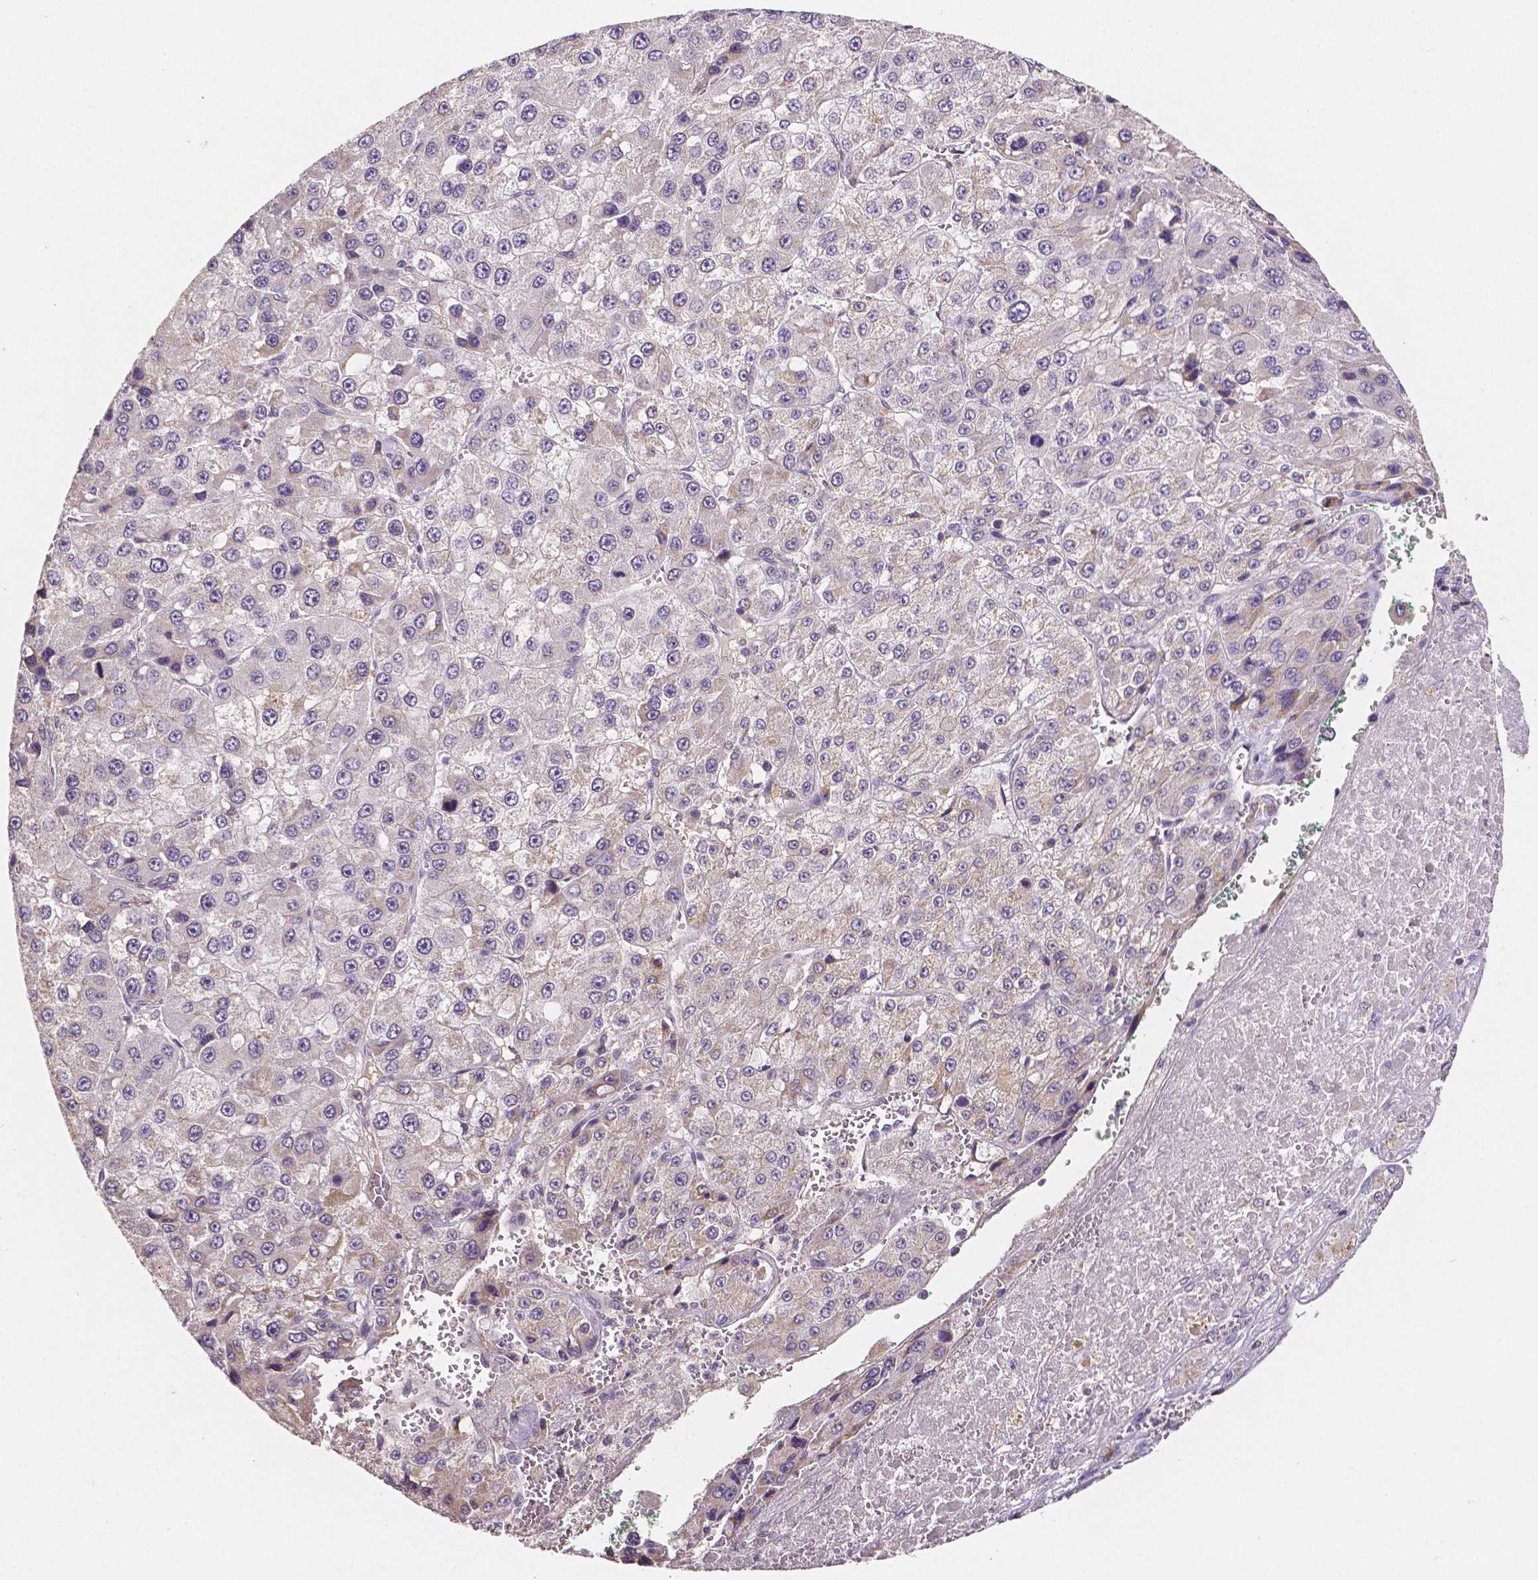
{"staining": {"intensity": "negative", "quantity": "none", "location": "none"}, "tissue": "liver cancer", "cell_type": "Tumor cells", "image_type": "cancer", "snomed": [{"axis": "morphology", "description": "Carcinoma, Hepatocellular, NOS"}, {"axis": "topography", "description": "Liver"}], "caption": "A photomicrograph of human hepatocellular carcinoma (liver) is negative for staining in tumor cells.", "gene": "ELAVL2", "patient": {"sex": "female", "age": 73}}